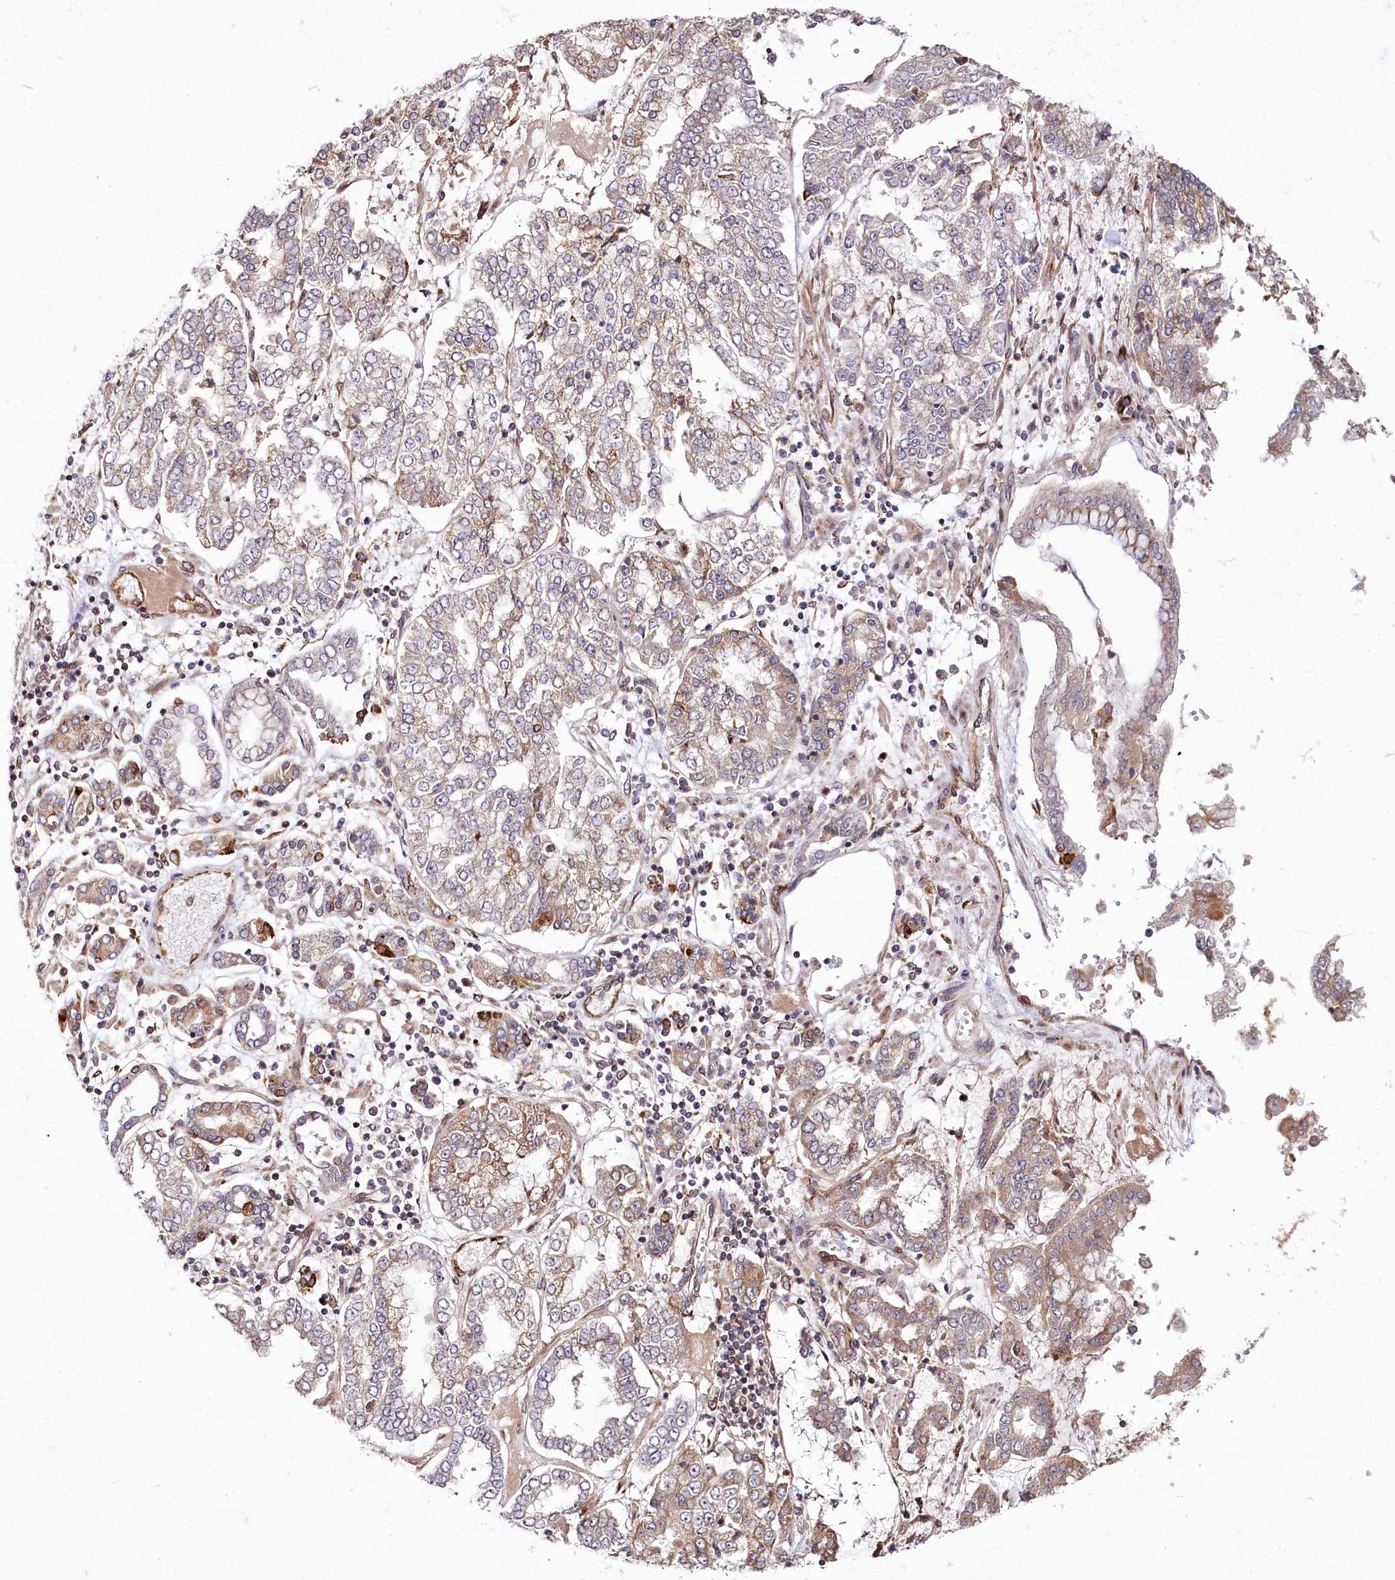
{"staining": {"intensity": "weak", "quantity": "25%-75%", "location": "cytoplasmic/membranous"}, "tissue": "stomach cancer", "cell_type": "Tumor cells", "image_type": "cancer", "snomed": [{"axis": "morphology", "description": "Adenocarcinoma, NOS"}, {"axis": "topography", "description": "Stomach"}], "caption": "This micrograph reveals immunohistochemistry (IHC) staining of adenocarcinoma (stomach), with low weak cytoplasmic/membranous staining in about 25%-75% of tumor cells.", "gene": "CUTC", "patient": {"sex": "male", "age": 76}}